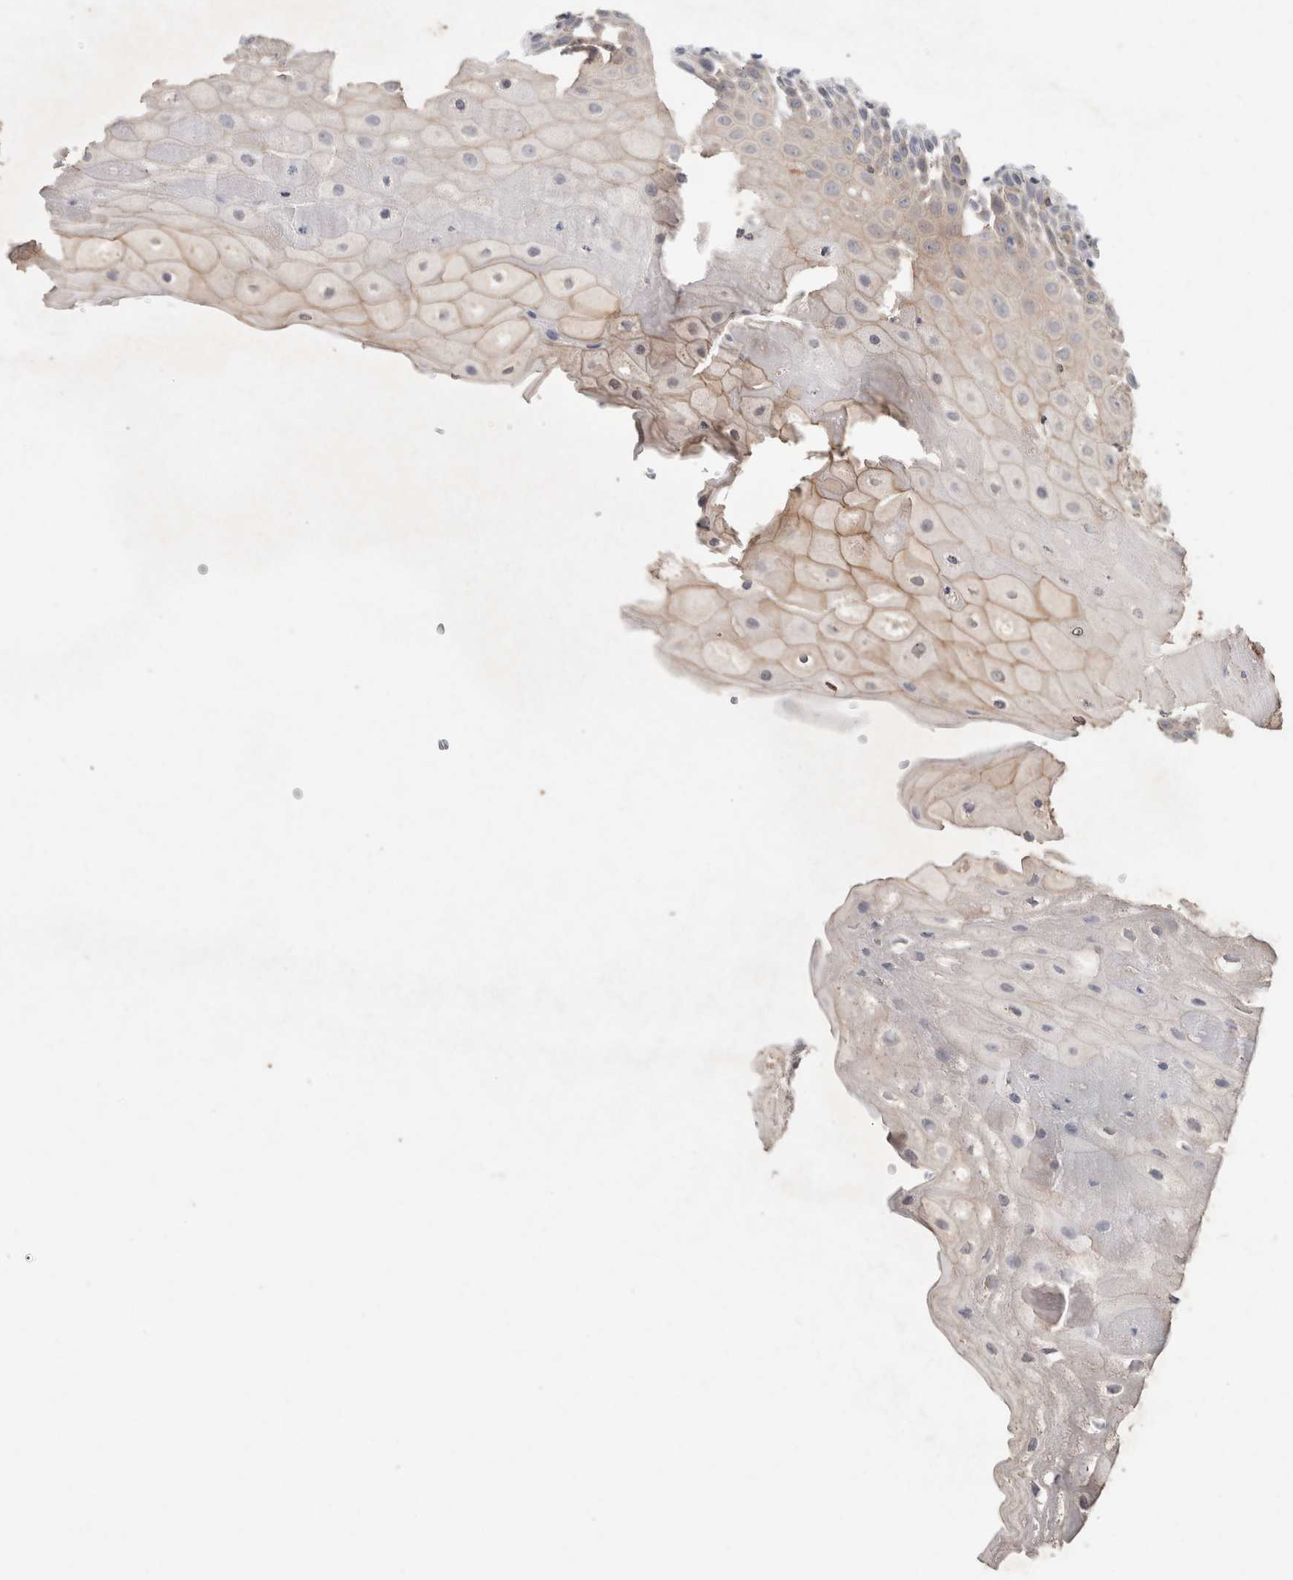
{"staining": {"intensity": "negative", "quantity": "none", "location": "none"}, "tissue": "oral mucosa", "cell_type": "Squamous epithelial cells", "image_type": "normal", "snomed": [{"axis": "morphology", "description": "Normal tissue, NOS"}, {"axis": "topography", "description": "Oral tissue"}], "caption": "Immunohistochemistry histopathology image of unremarkable oral mucosa stained for a protein (brown), which shows no positivity in squamous epithelial cells. The staining was performed using DAB (3,3'-diaminobenzidine) to visualize the protein expression in brown, while the nuclei were stained in blue with hematoxylin (Magnification: 20x).", "gene": "RAB14", "patient": {"sex": "female", "age": 76}}